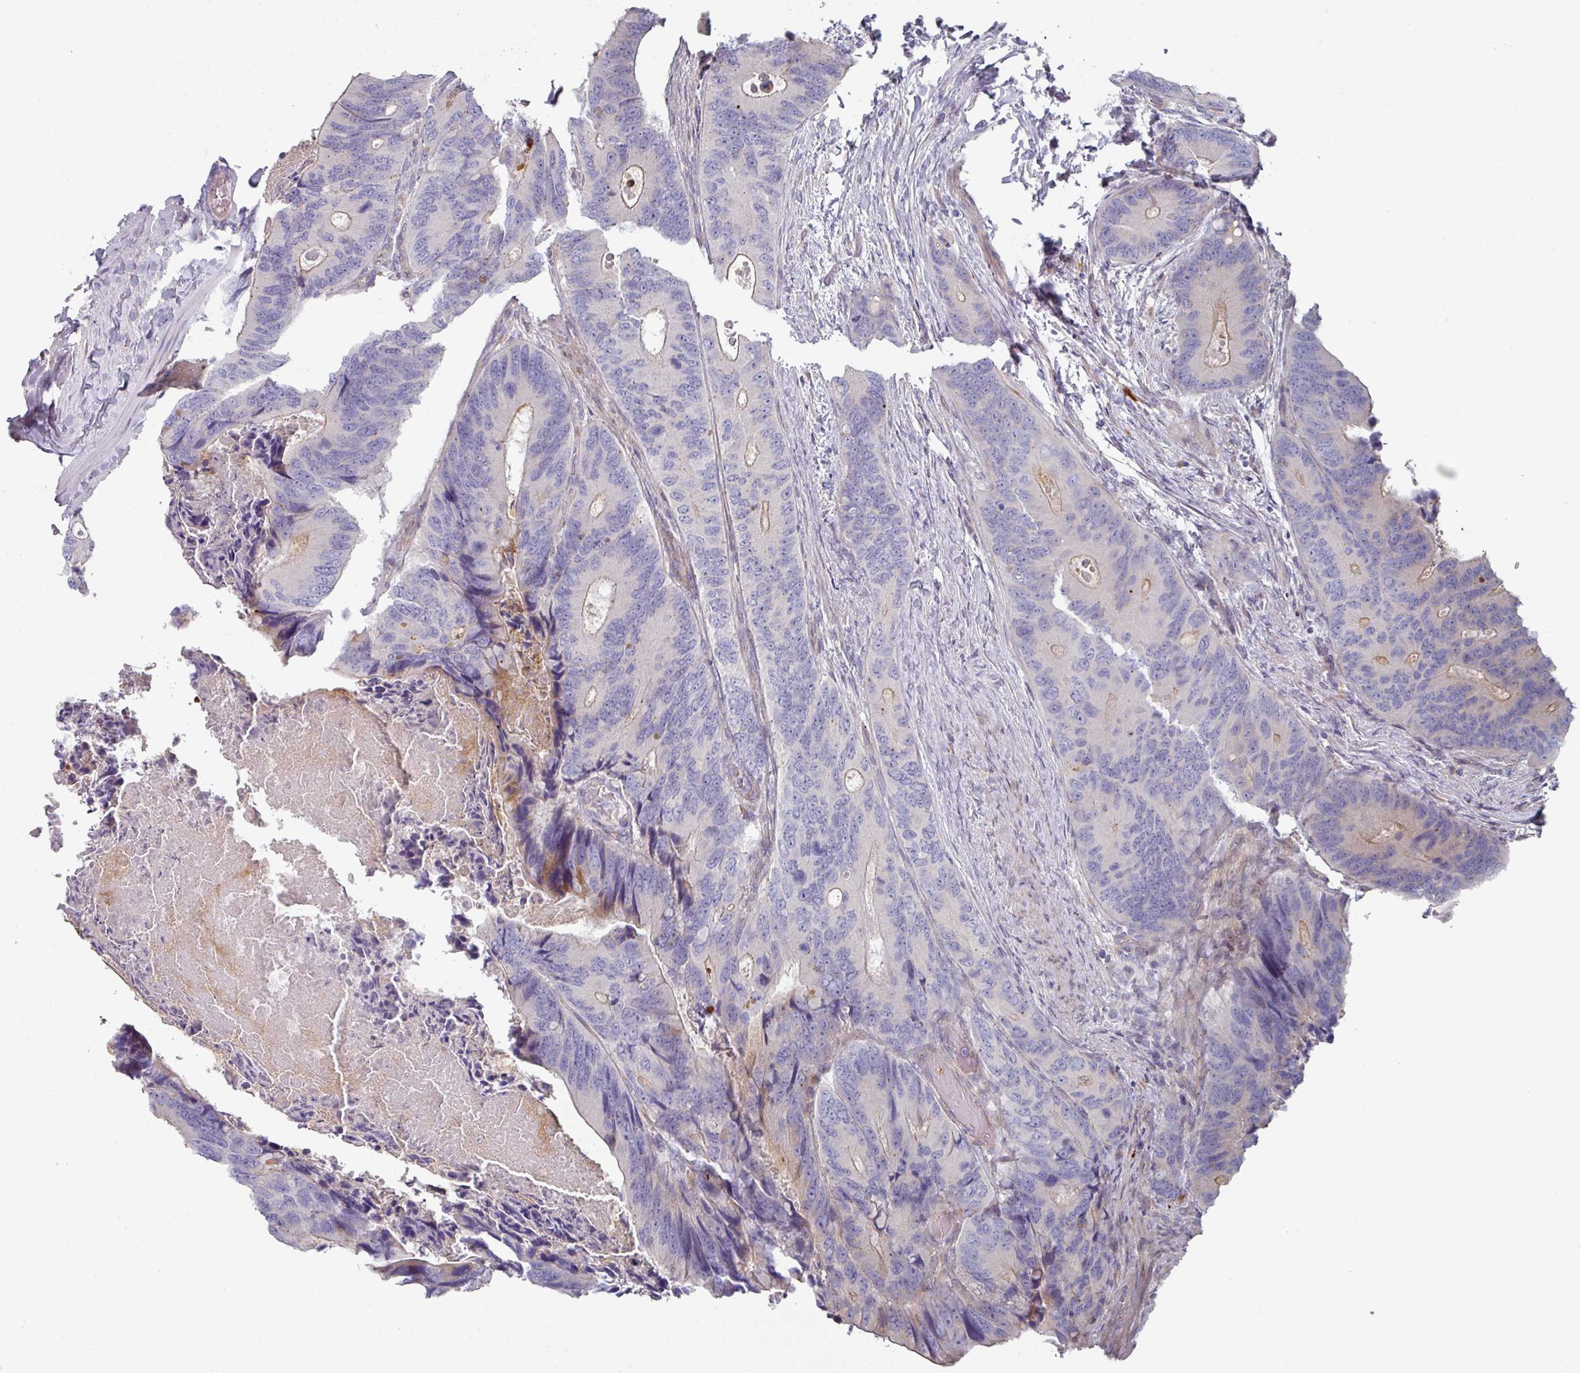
{"staining": {"intensity": "weak", "quantity": "<25%", "location": "cytoplasmic/membranous"}, "tissue": "colorectal cancer", "cell_type": "Tumor cells", "image_type": "cancer", "snomed": [{"axis": "morphology", "description": "Adenocarcinoma, NOS"}, {"axis": "topography", "description": "Colon"}], "caption": "Immunohistochemistry (IHC) photomicrograph of colorectal cancer (adenocarcinoma) stained for a protein (brown), which shows no positivity in tumor cells.", "gene": "WSB2", "patient": {"sex": "male", "age": 84}}